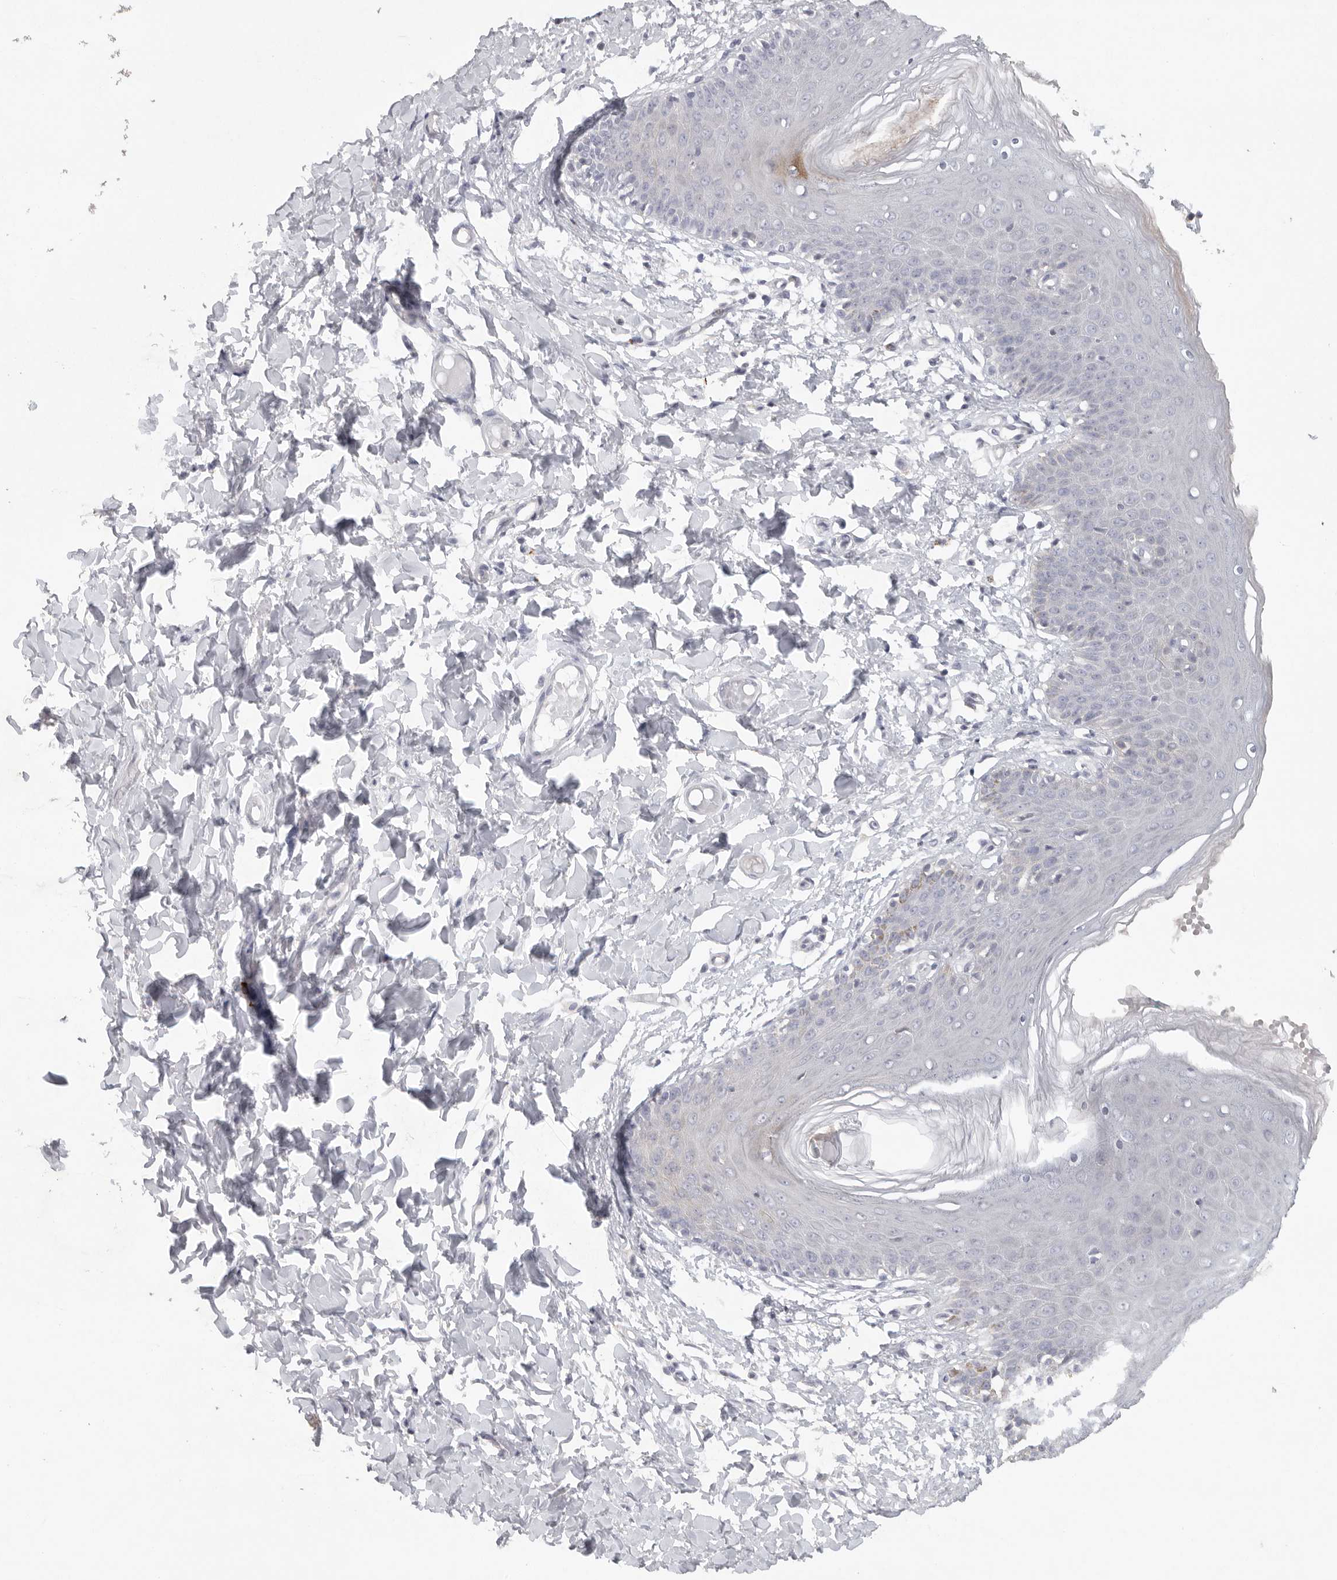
{"staining": {"intensity": "moderate", "quantity": "25%-75%", "location": "cytoplasmic/membranous"}, "tissue": "skin", "cell_type": "Epidermal cells", "image_type": "normal", "snomed": [{"axis": "morphology", "description": "Normal tissue, NOS"}, {"axis": "topography", "description": "Vulva"}], "caption": "This micrograph reveals immunohistochemistry staining of normal skin, with medium moderate cytoplasmic/membranous expression in about 25%-75% of epidermal cells.", "gene": "TMEM69", "patient": {"sex": "female", "age": 66}}